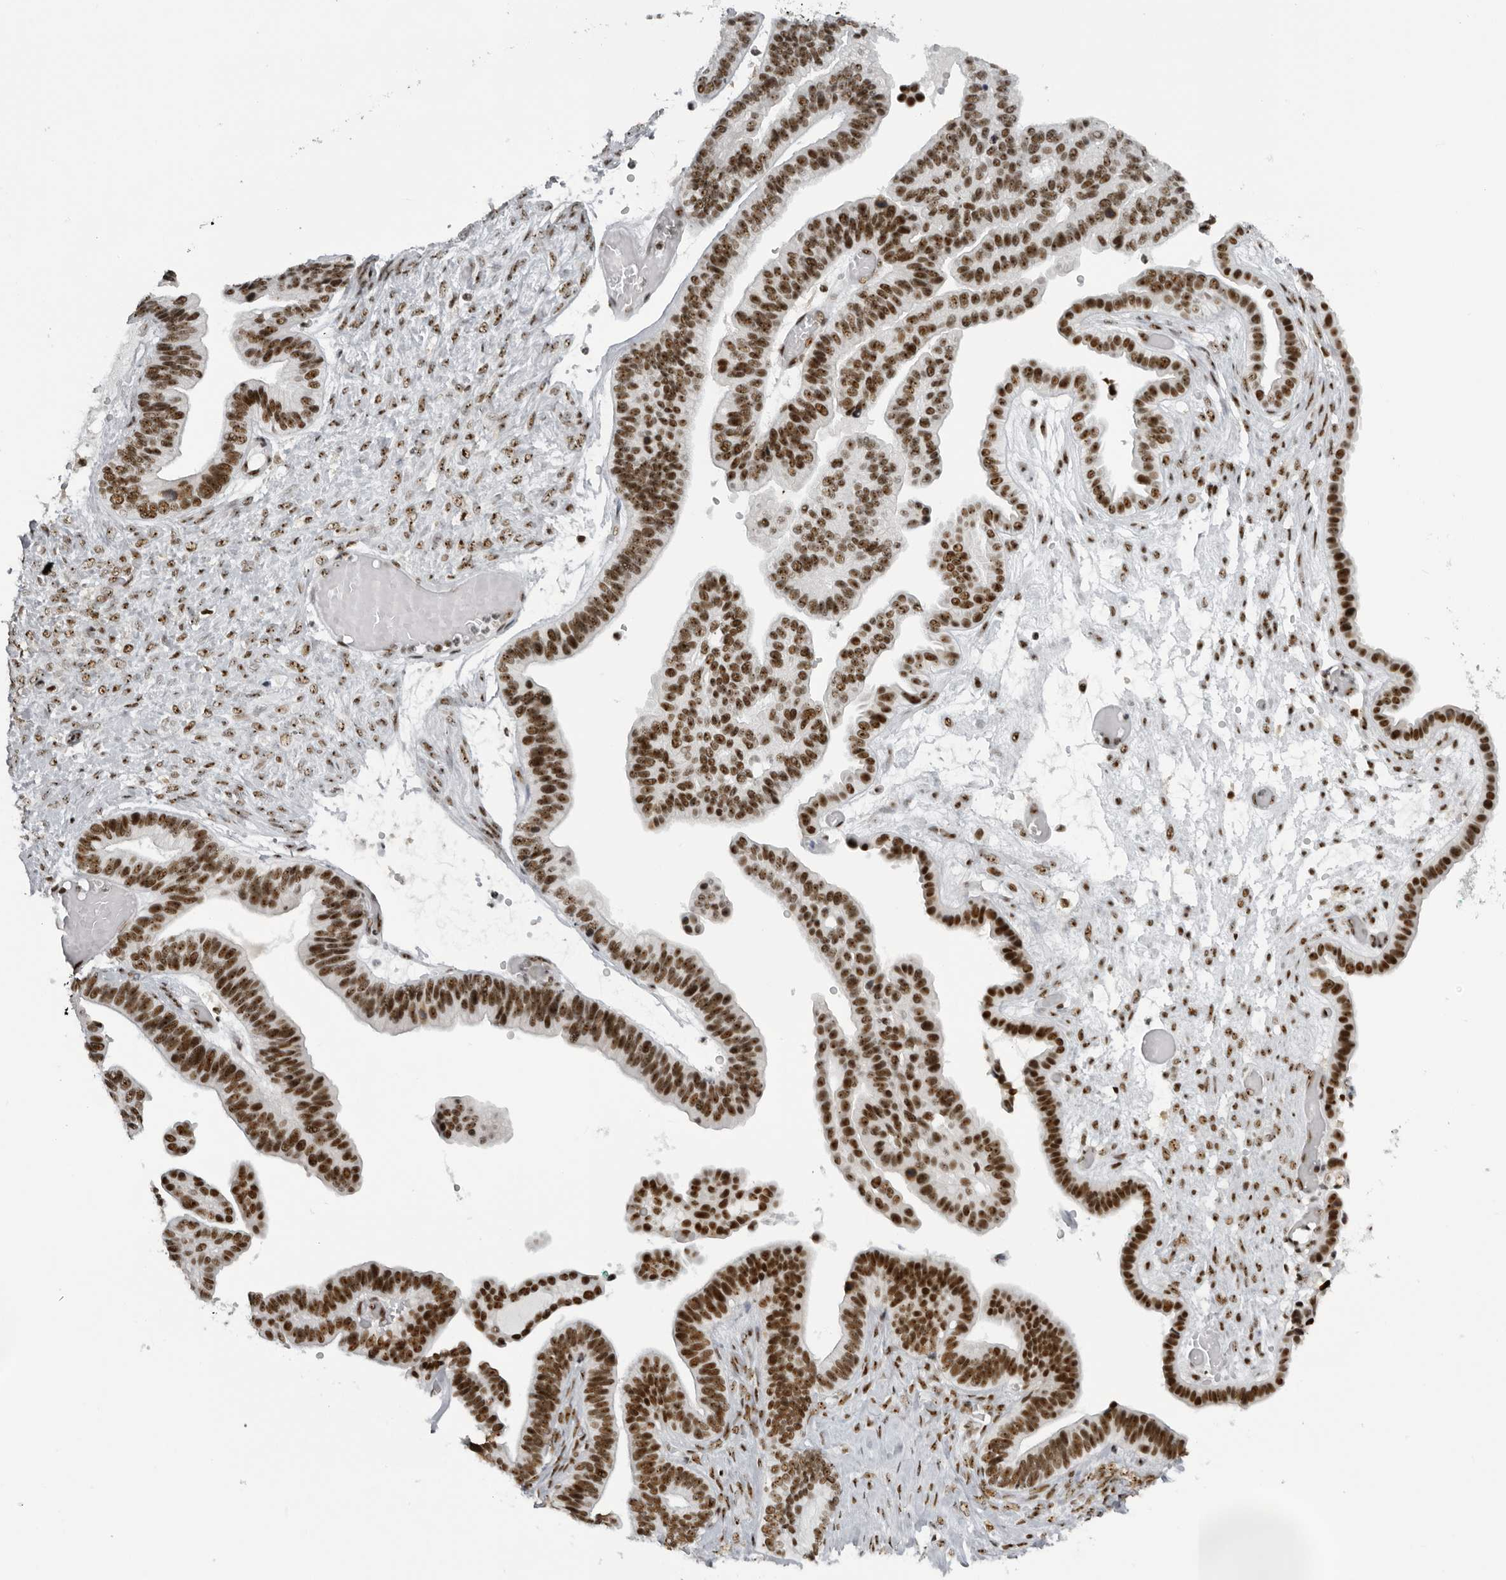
{"staining": {"intensity": "strong", "quantity": ">75%", "location": "nuclear"}, "tissue": "ovarian cancer", "cell_type": "Tumor cells", "image_type": "cancer", "snomed": [{"axis": "morphology", "description": "Cystadenocarcinoma, serous, NOS"}, {"axis": "topography", "description": "Ovary"}], "caption": "IHC staining of ovarian cancer (serous cystadenocarcinoma), which exhibits high levels of strong nuclear expression in about >75% of tumor cells indicating strong nuclear protein staining. The staining was performed using DAB (brown) for protein detection and nuclei were counterstained in hematoxylin (blue).", "gene": "DHX9", "patient": {"sex": "female", "age": 56}}